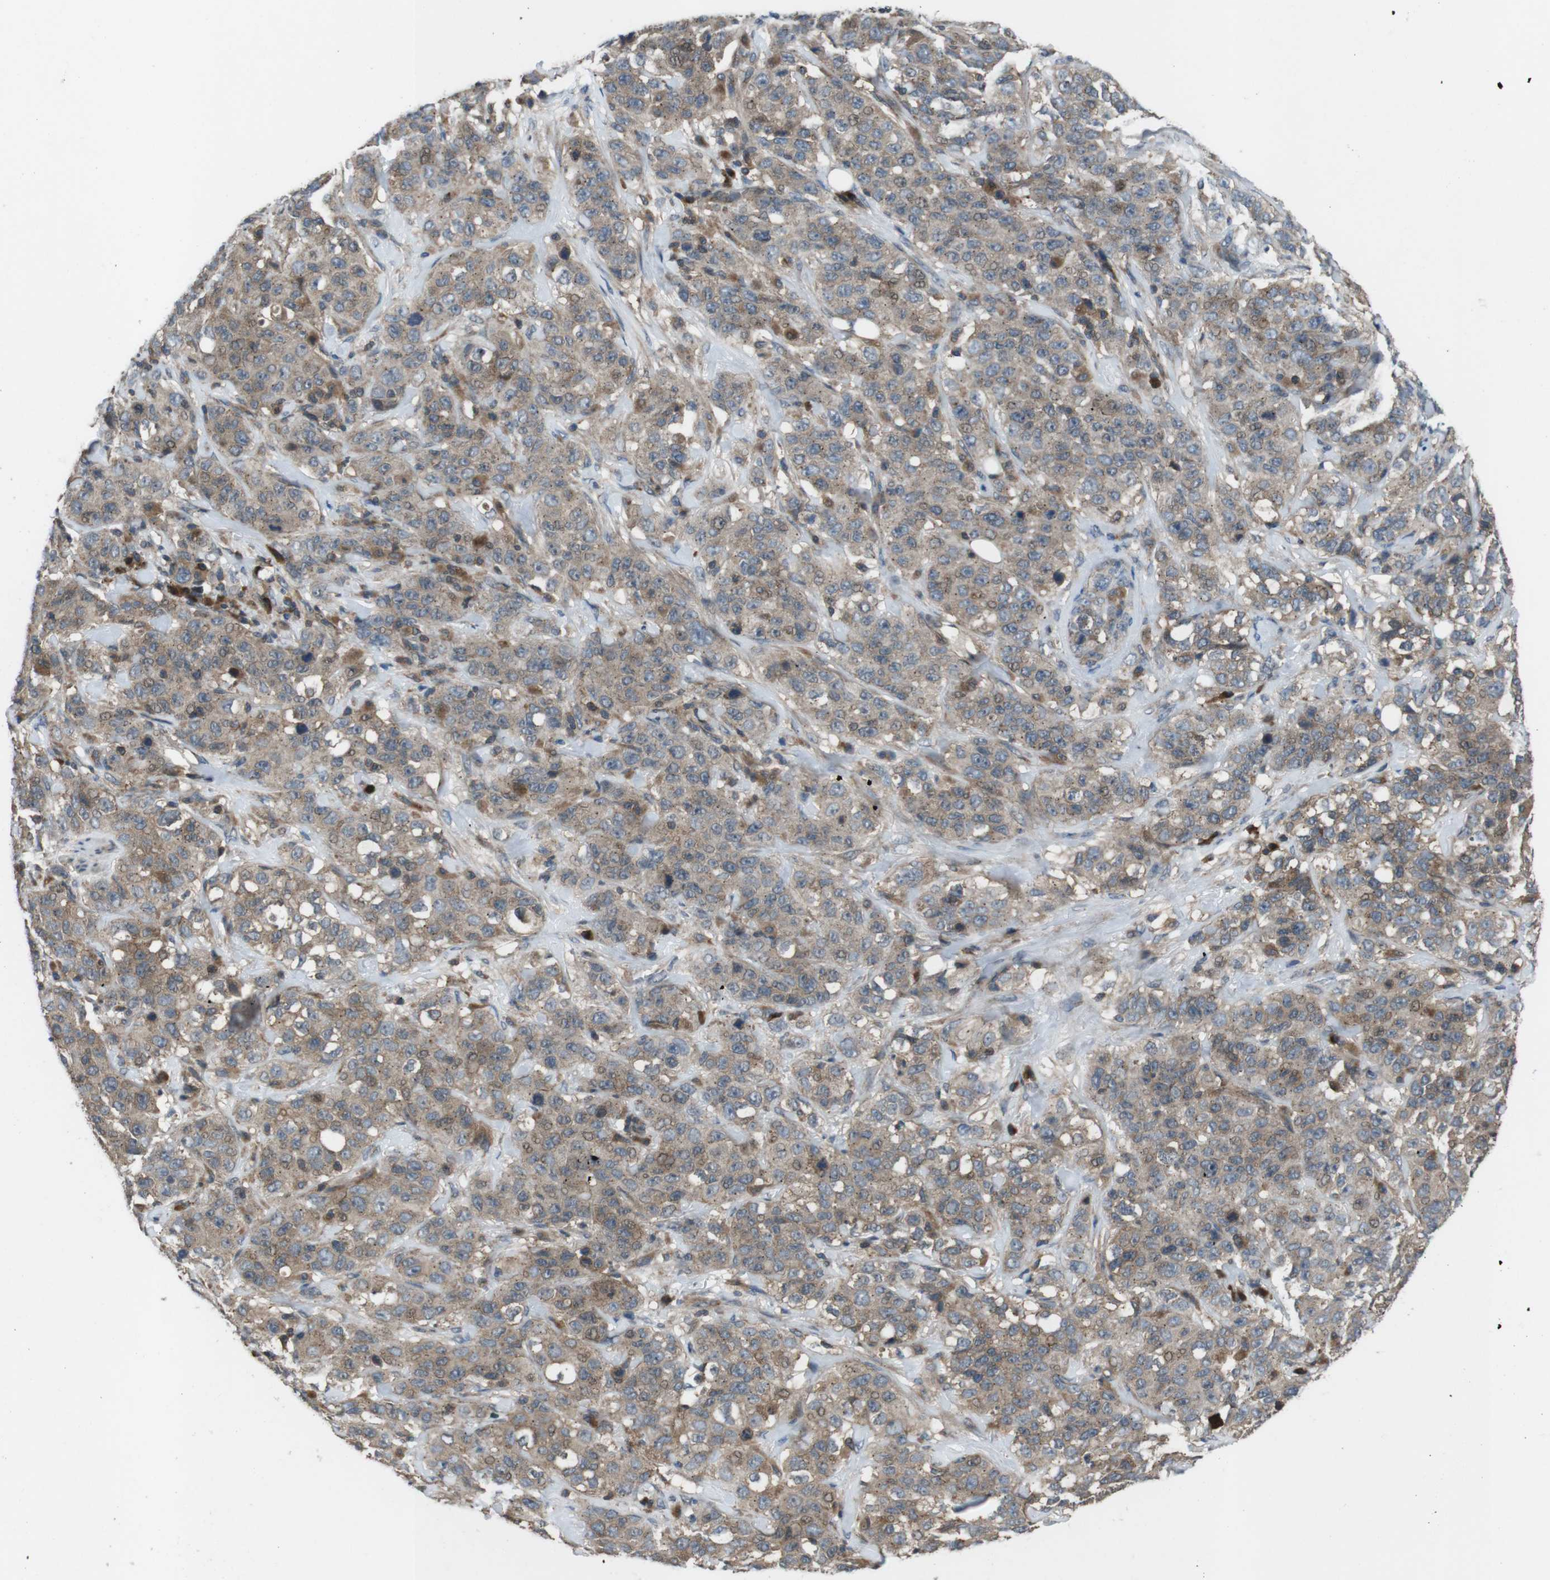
{"staining": {"intensity": "moderate", "quantity": "25%-75%", "location": "cytoplasmic/membranous"}, "tissue": "stomach cancer", "cell_type": "Tumor cells", "image_type": "cancer", "snomed": [{"axis": "morphology", "description": "Adenocarcinoma, NOS"}, {"axis": "topography", "description": "Stomach"}], "caption": "A high-resolution image shows immunohistochemistry staining of stomach cancer (adenocarcinoma), which exhibits moderate cytoplasmic/membranous staining in about 25%-75% of tumor cells. (Brightfield microscopy of DAB IHC at high magnification).", "gene": "SLC22A23", "patient": {"sex": "male", "age": 48}}